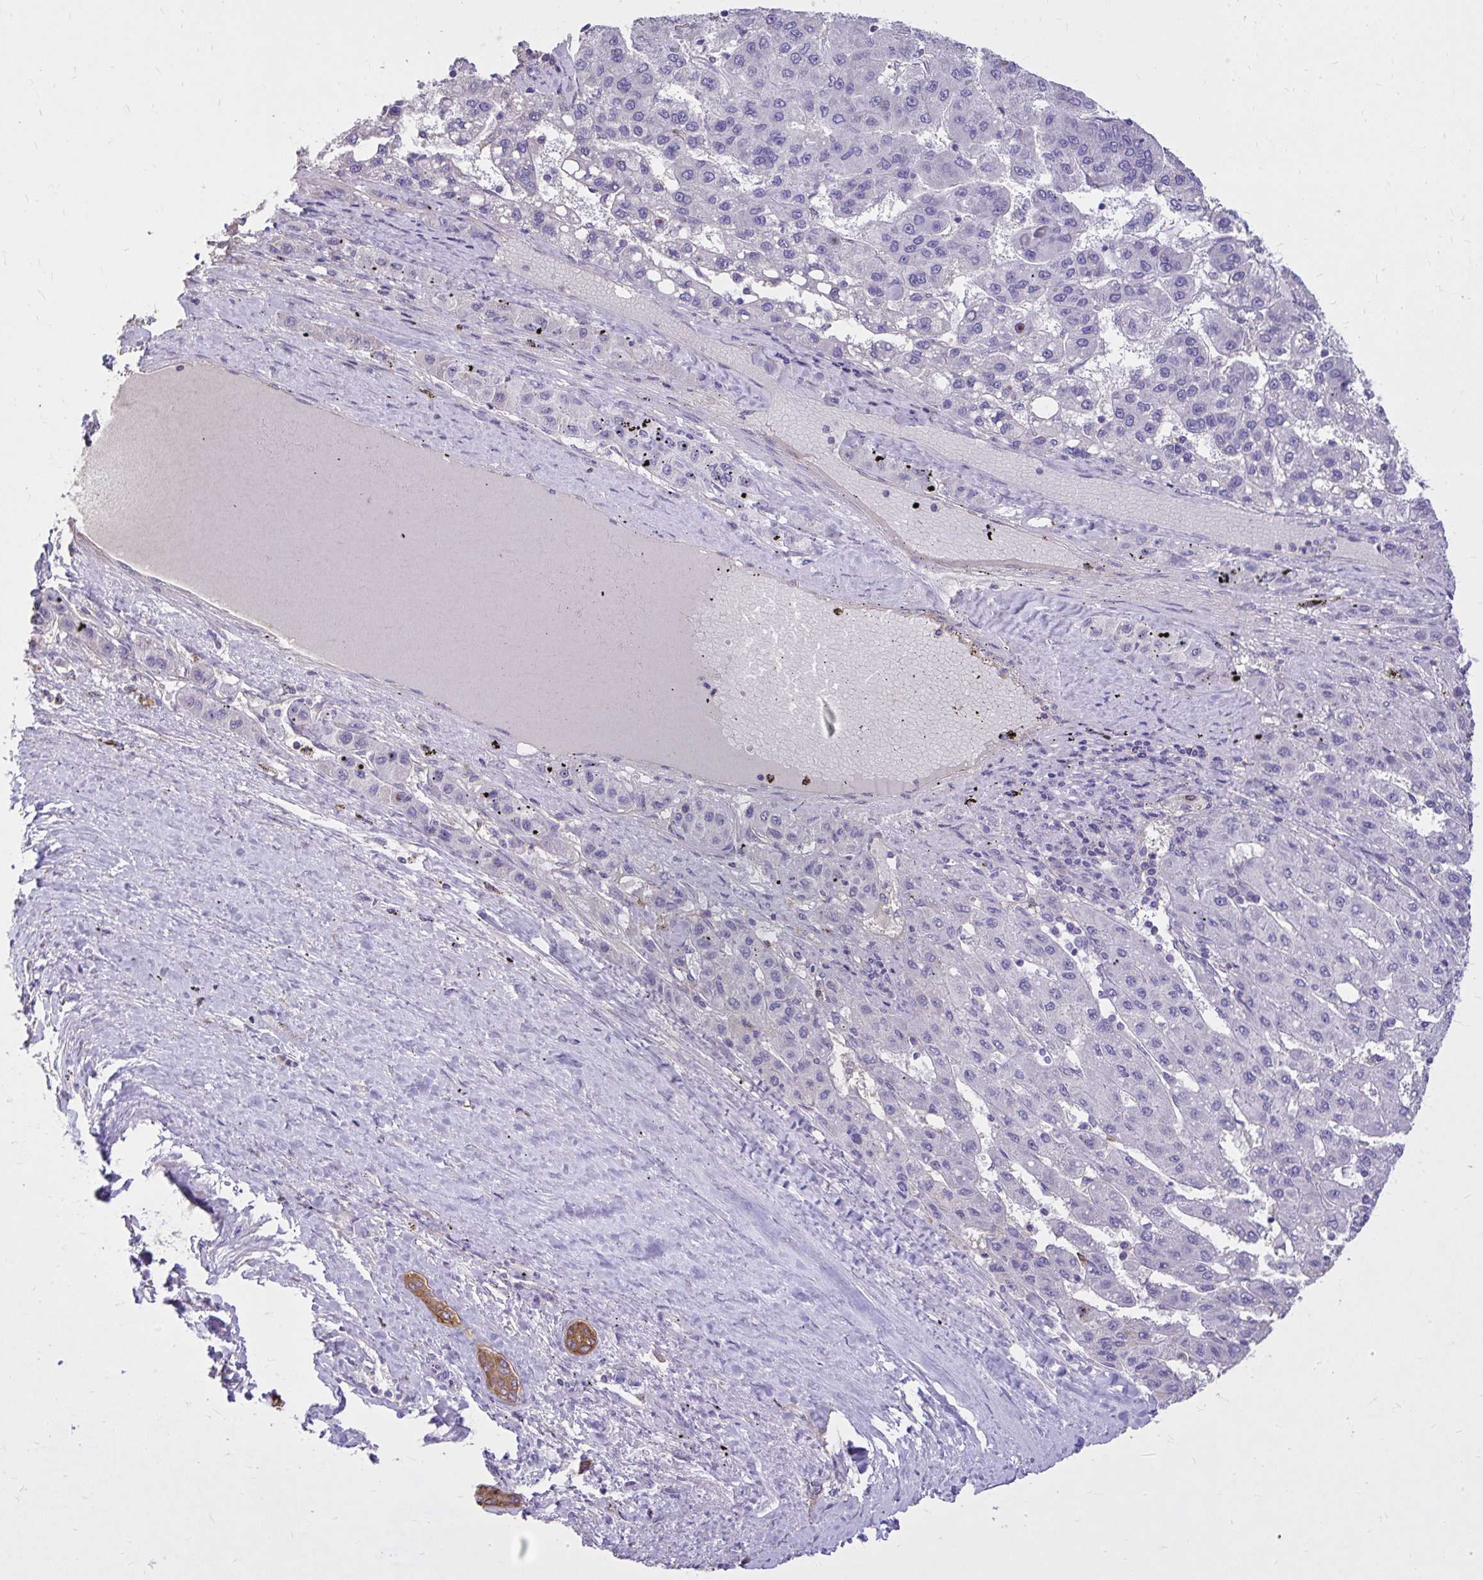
{"staining": {"intensity": "negative", "quantity": "none", "location": "none"}, "tissue": "liver cancer", "cell_type": "Tumor cells", "image_type": "cancer", "snomed": [{"axis": "morphology", "description": "Carcinoma, Hepatocellular, NOS"}, {"axis": "topography", "description": "Liver"}], "caption": "Liver cancer was stained to show a protein in brown. There is no significant positivity in tumor cells.", "gene": "EPB41L1", "patient": {"sex": "female", "age": 82}}